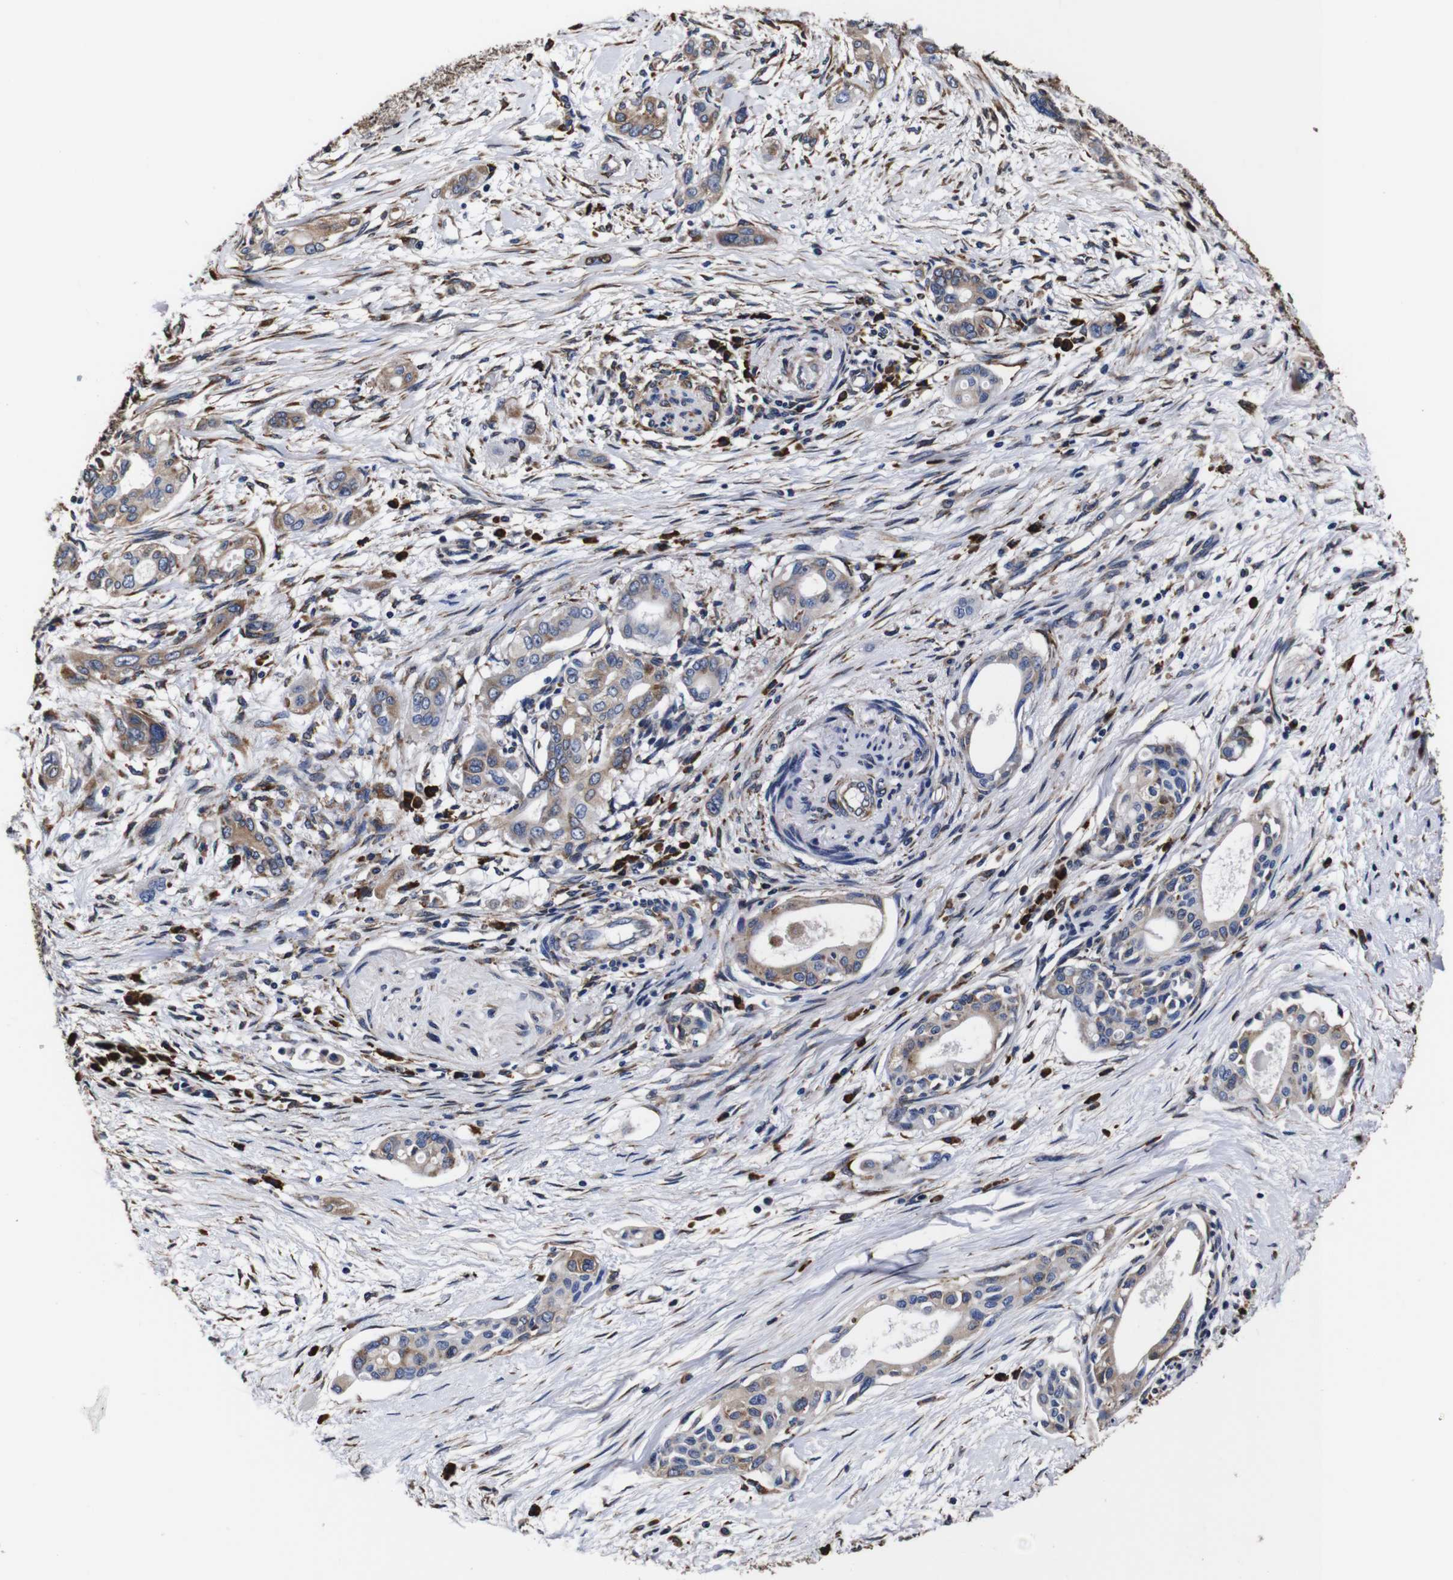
{"staining": {"intensity": "moderate", "quantity": ">75%", "location": "cytoplasmic/membranous"}, "tissue": "pancreatic cancer", "cell_type": "Tumor cells", "image_type": "cancer", "snomed": [{"axis": "morphology", "description": "Adenocarcinoma, NOS"}, {"axis": "topography", "description": "Pancreas"}], "caption": "Immunohistochemical staining of human adenocarcinoma (pancreatic) exhibits moderate cytoplasmic/membranous protein positivity in approximately >75% of tumor cells. Nuclei are stained in blue.", "gene": "PPIB", "patient": {"sex": "female", "age": 60}}